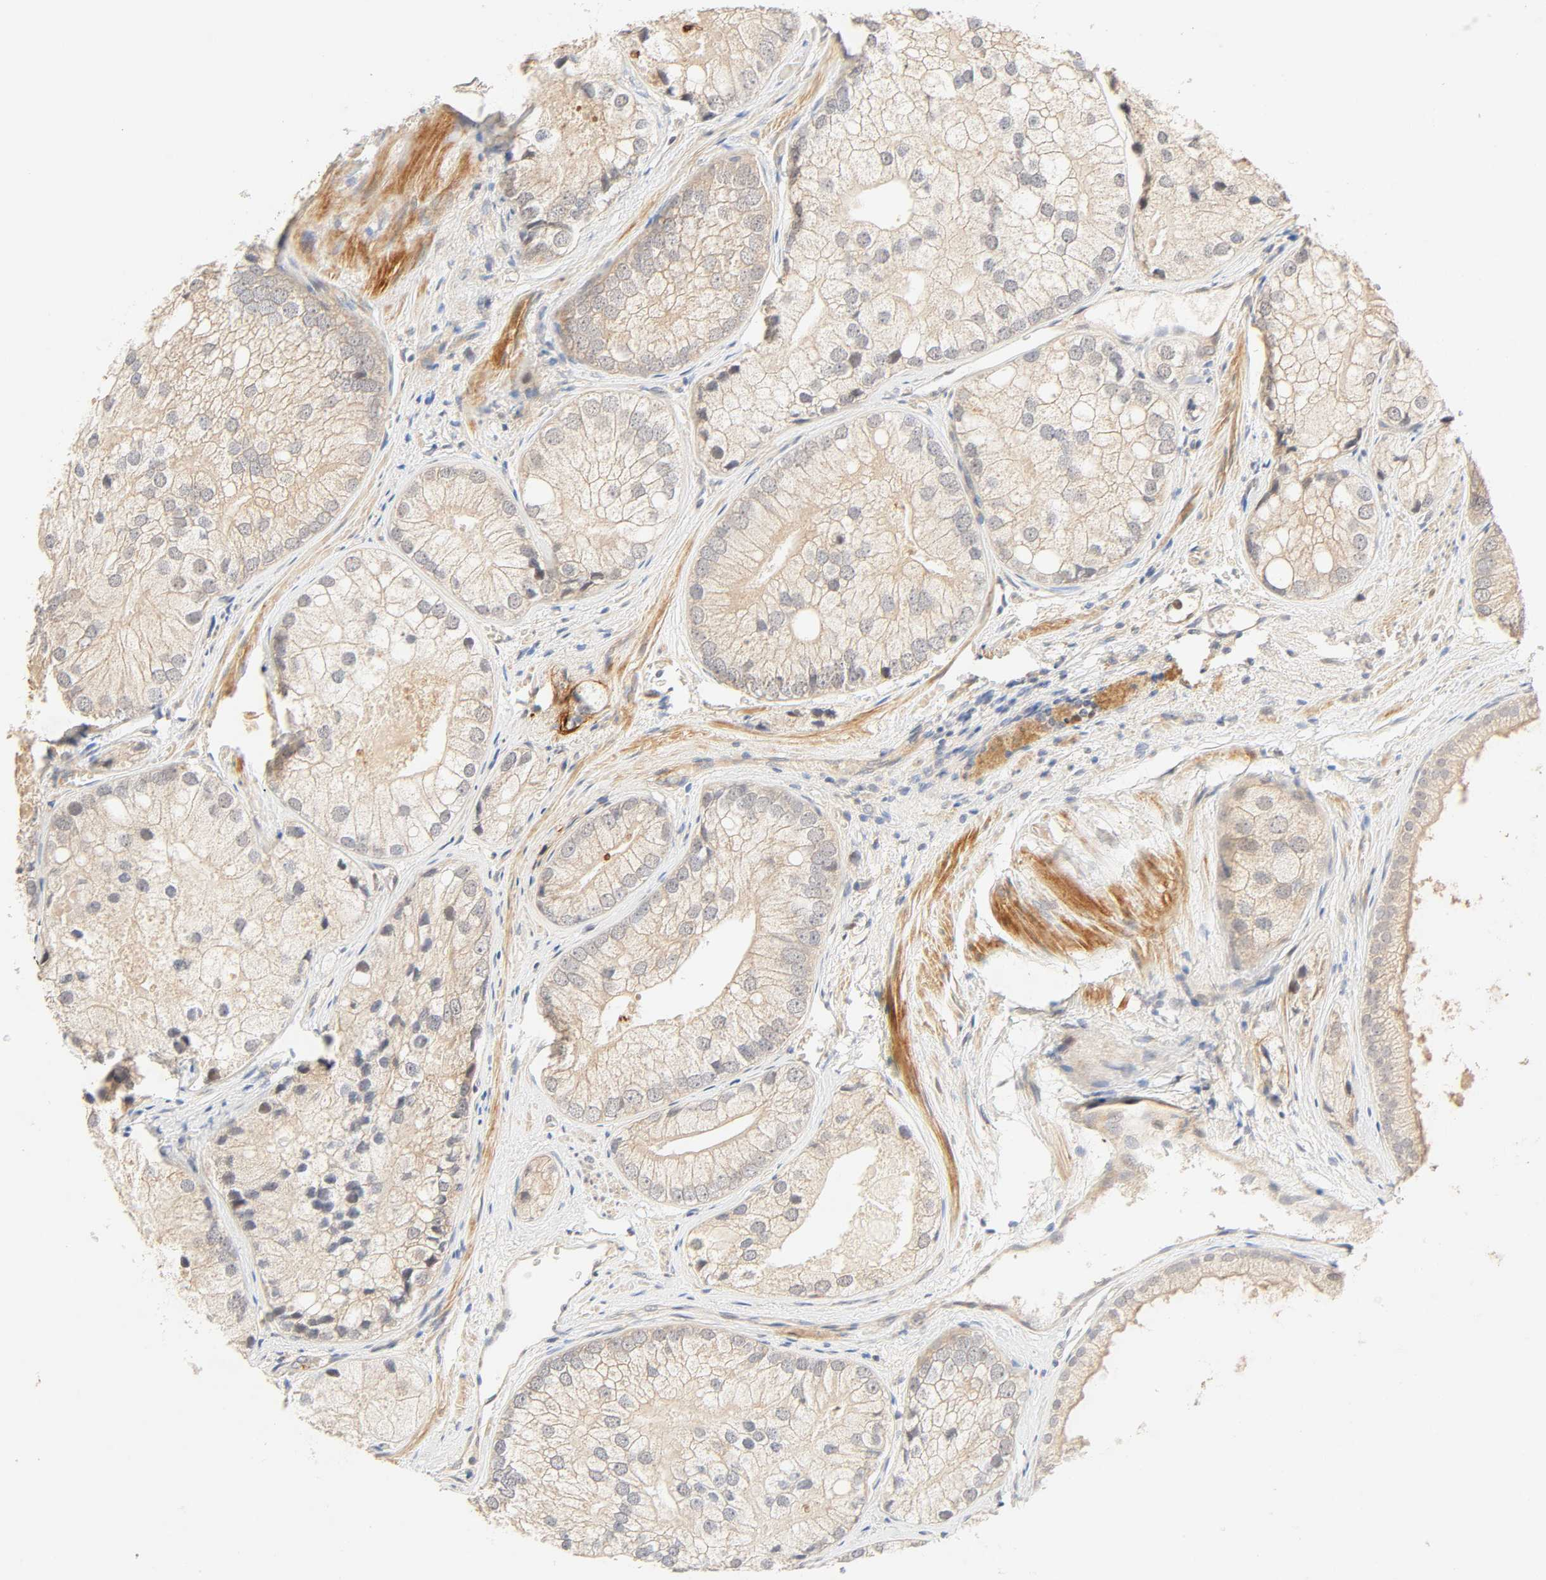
{"staining": {"intensity": "weak", "quantity": "<25%", "location": "cytoplasmic/membranous"}, "tissue": "prostate cancer", "cell_type": "Tumor cells", "image_type": "cancer", "snomed": [{"axis": "morphology", "description": "Adenocarcinoma, Low grade"}, {"axis": "topography", "description": "Prostate"}], "caption": "The photomicrograph shows no staining of tumor cells in prostate adenocarcinoma (low-grade).", "gene": "CACNA1G", "patient": {"sex": "male", "age": 69}}